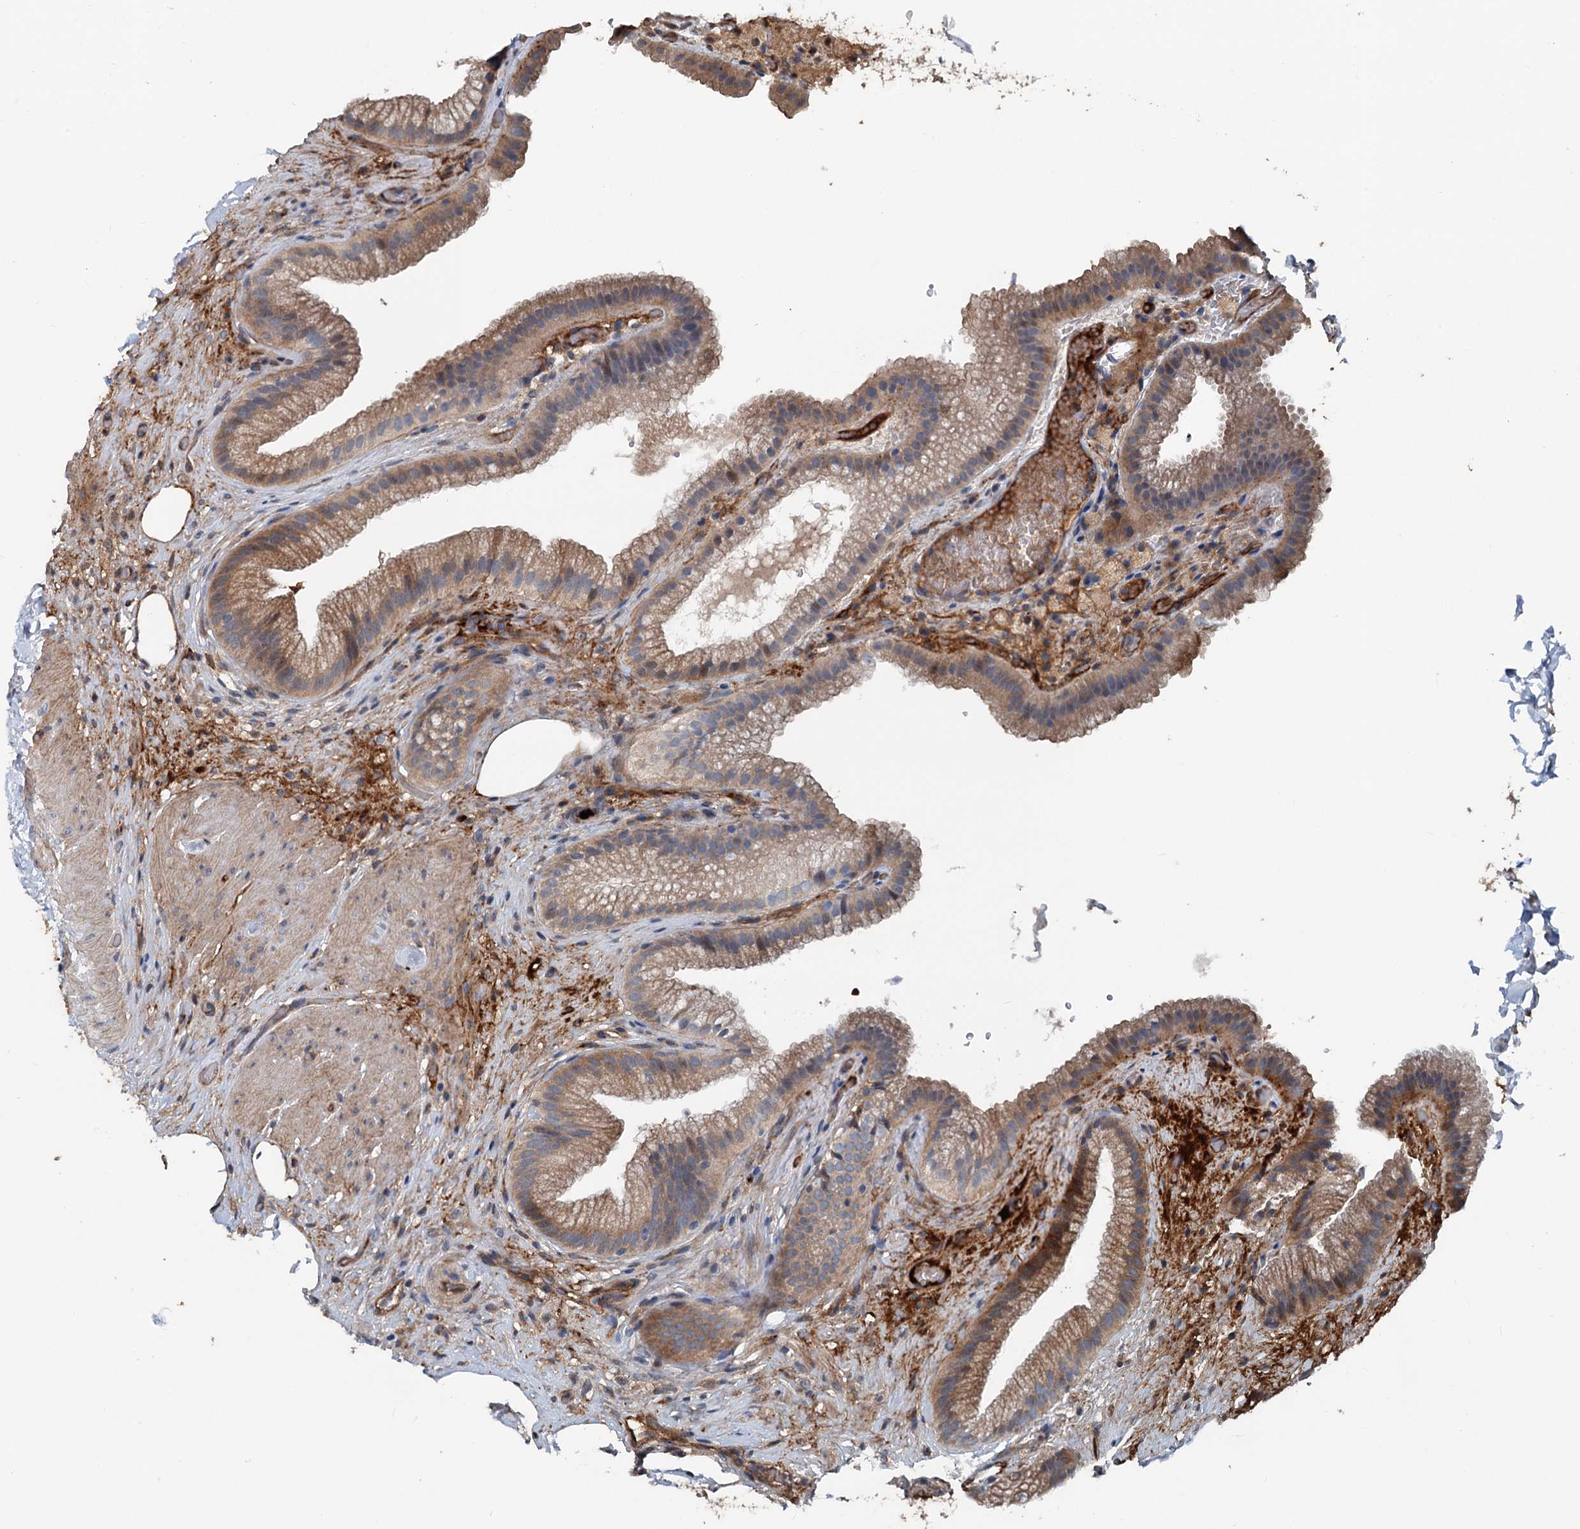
{"staining": {"intensity": "strong", "quantity": "25%-75%", "location": "cytoplasmic/membranous"}, "tissue": "gallbladder", "cell_type": "Glandular cells", "image_type": "normal", "snomed": [{"axis": "morphology", "description": "Normal tissue, NOS"}, {"axis": "morphology", "description": "Inflammation, NOS"}, {"axis": "topography", "description": "Gallbladder"}], "caption": "Immunohistochemical staining of benign gallbladder demonstrates 25%-75% levels of strong cytoplasmic/membranous protein staining in about 25%-75% of glandular cells.", "gene": "TEDC1", "patient": {"sex": "male", "age": 51}}